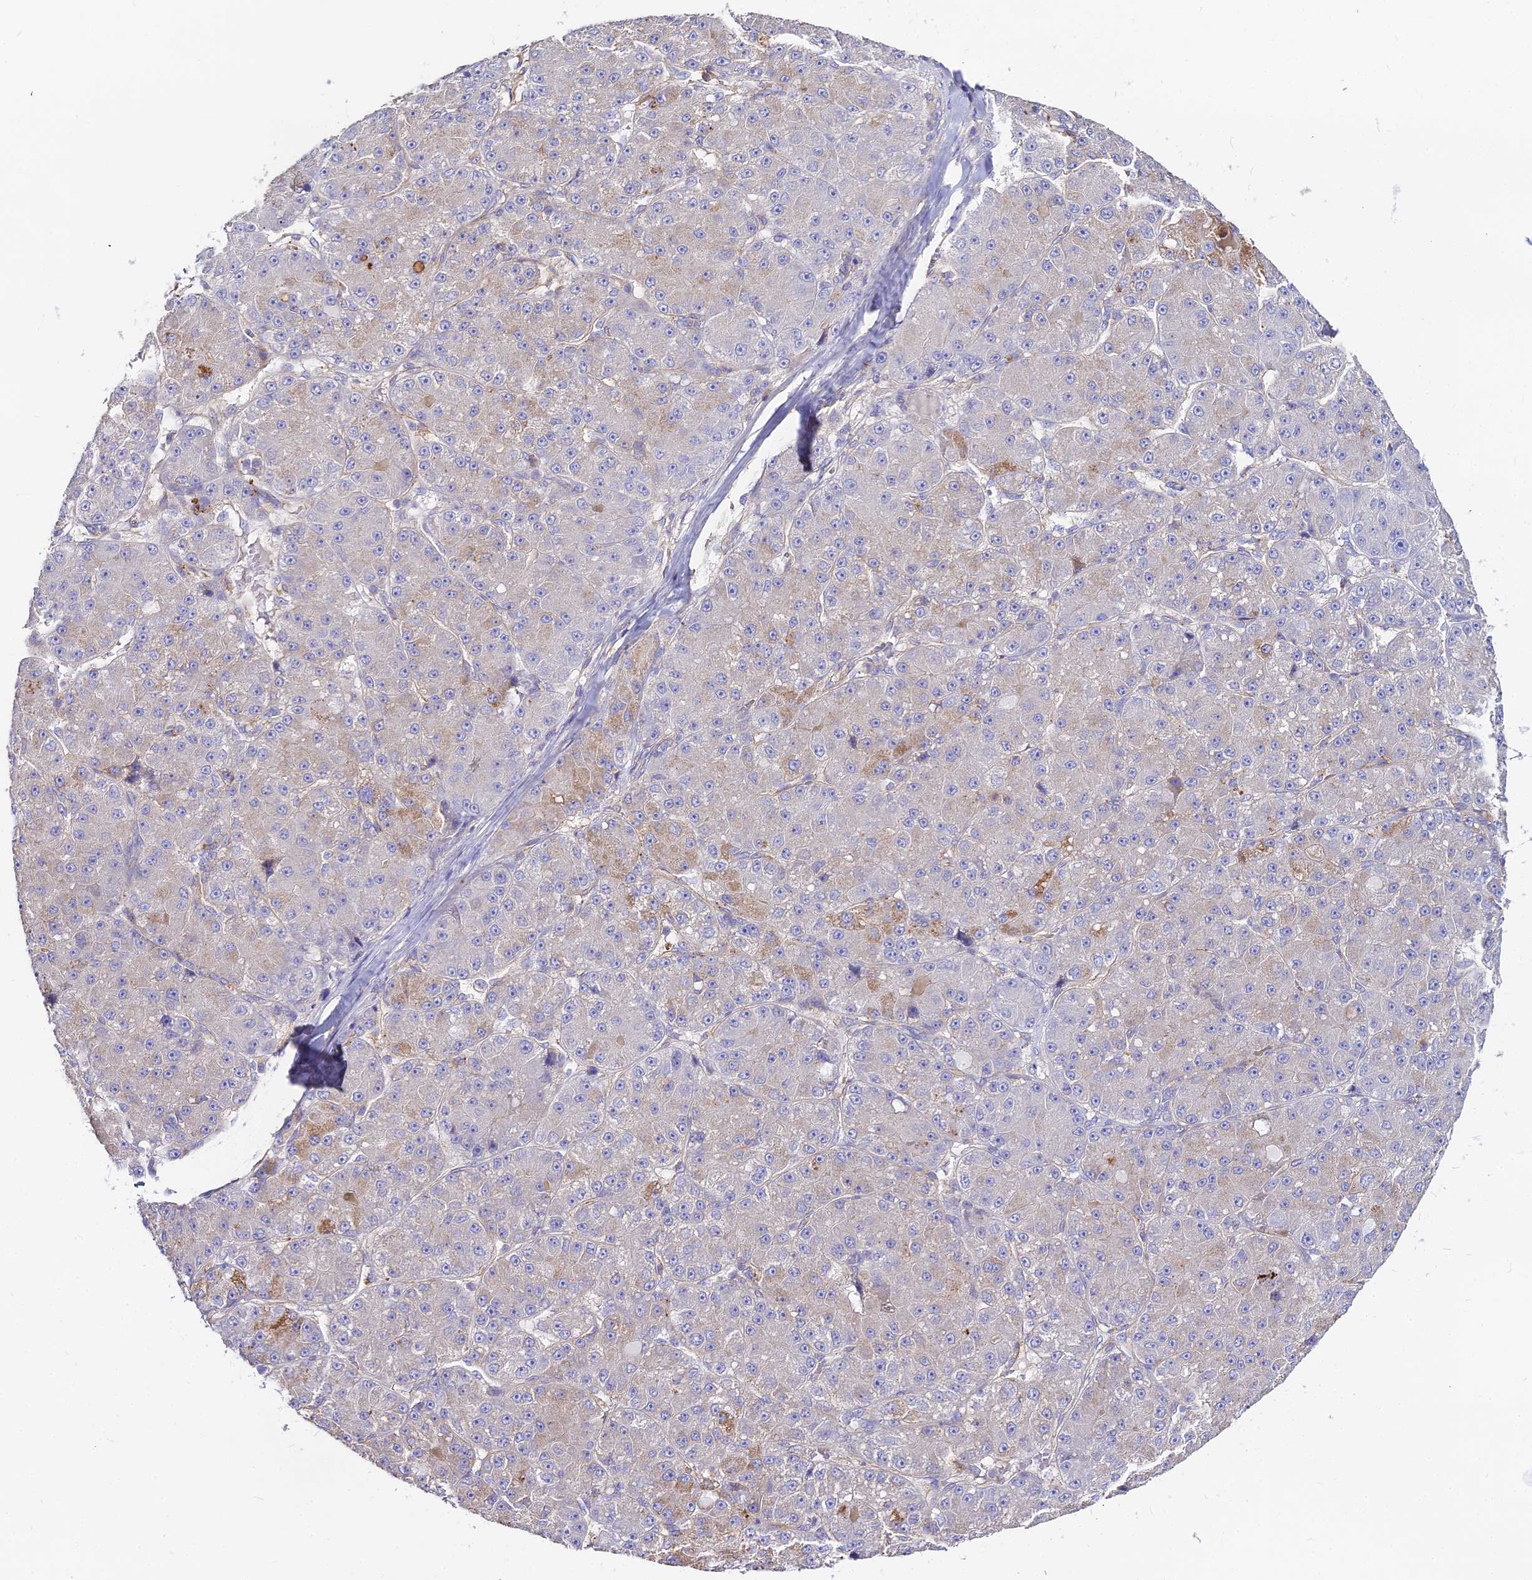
{"staining": {"intensity": "moderate", "quantity": "<25%", "location": "cytoplasmic/membranous"}, "tissue": "liver cancer", "cell_type": "Tumor cells", "image_type": "cancer", "snomed": [{"axis": "morphology", "description": "Carcinoma, Hepatocellular, NOS"}, {"axis": "topography", "description": "Liver"}], "caption": "The photomicrograph shows staining of liver cancer (hepatocellular carcinoma), revealing moderate cytoplasmic/membranous protein staining (brown color) within tumor cells.", "gene": "GLYAT", "patient": {"sex": "male", "age": 67}}